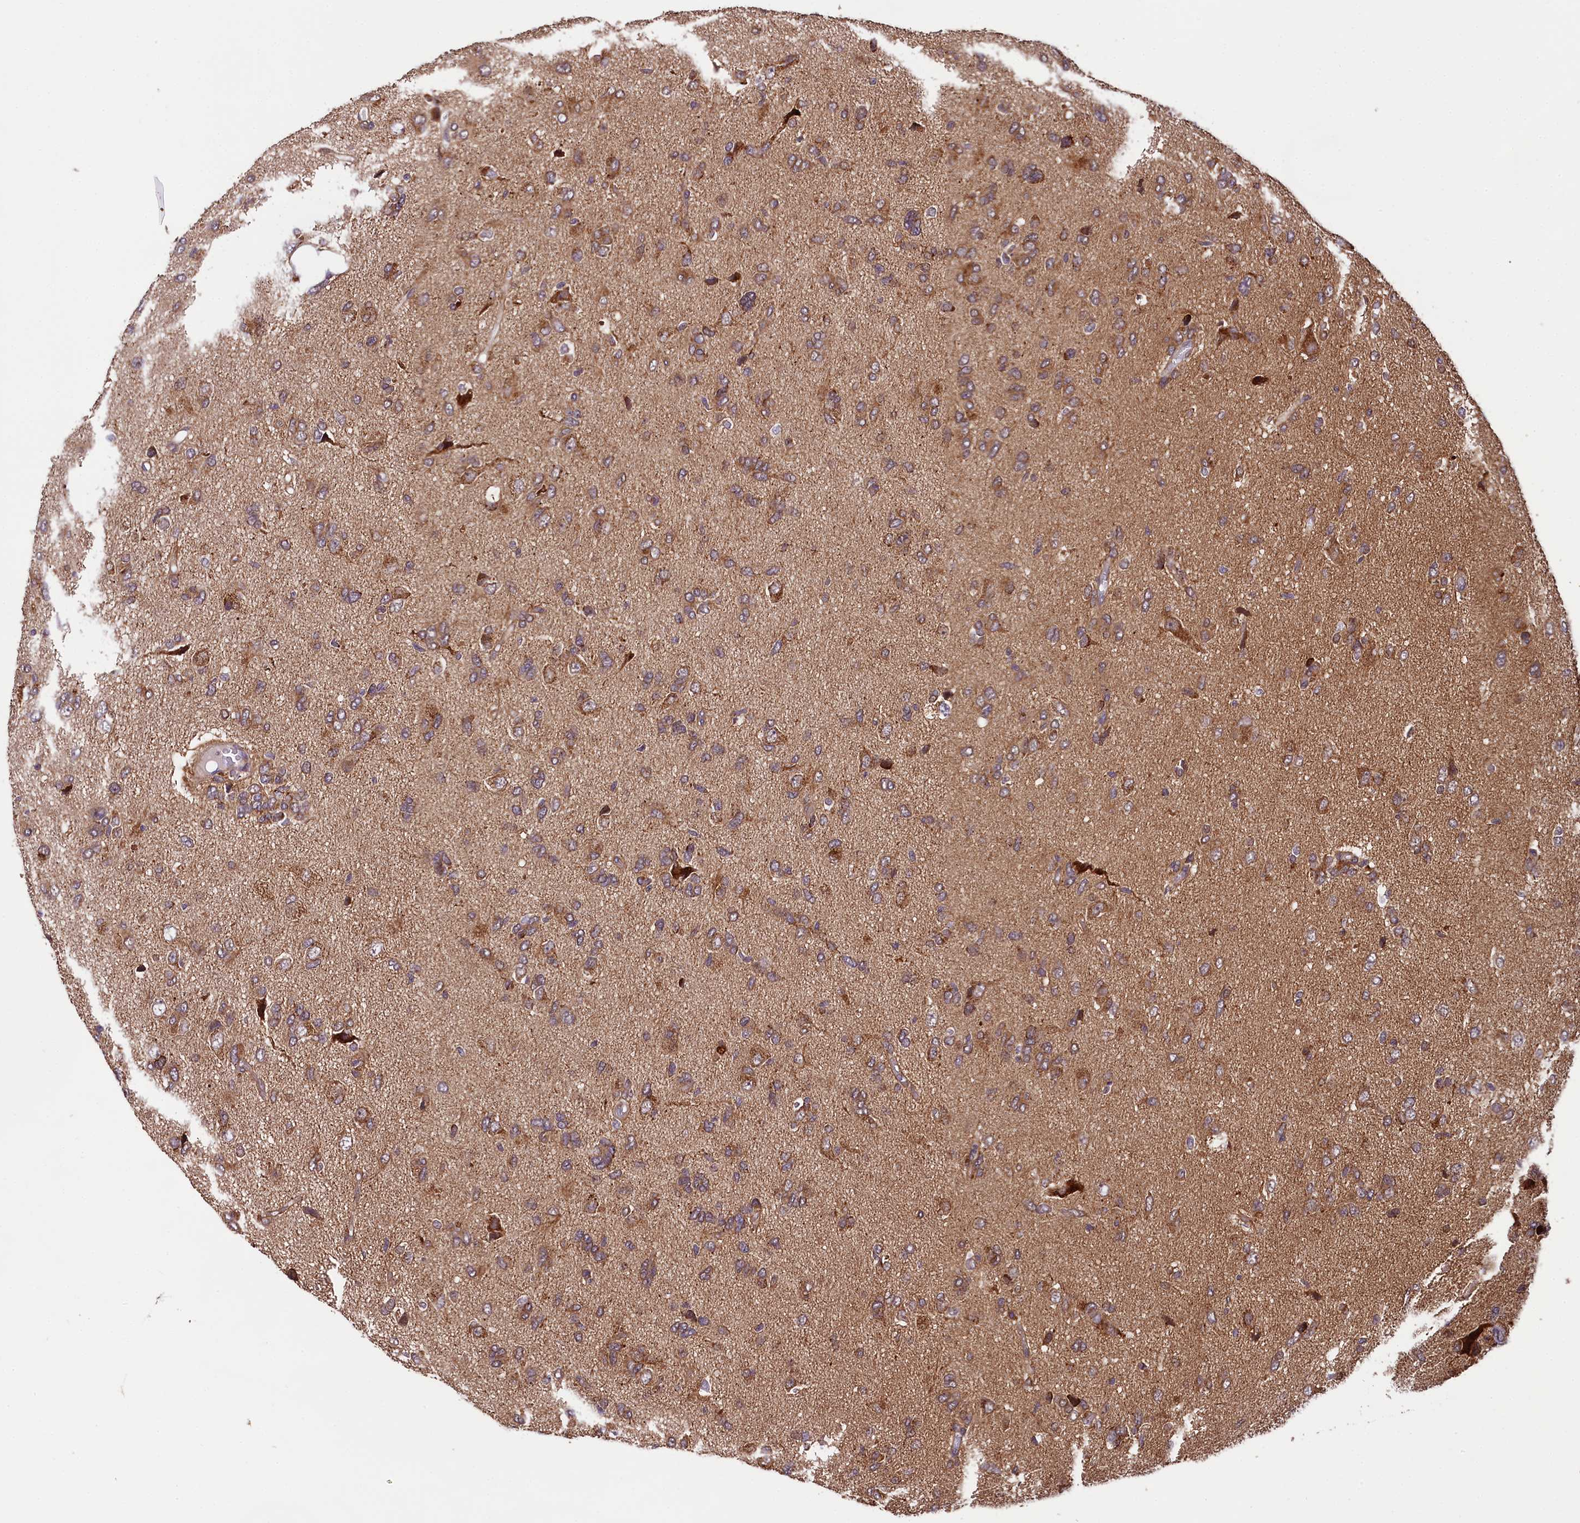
{"staining": {"intensity": "moderate", "quantity": "25%-75%", "location": "cytoplasmic/membranous"}, "tissue": "glioma", "cell_type": "Tumor cells", "image_type": "cancer", "snomed": [{"axis": "morphology", "description": "Glioma, malignant, High grade"}, {"axis": "topography", "description": "Brain"}], "caption": "Immunohistochemical staining of human glioma shows medium levels of moderate cytoplasmic/membranous protein expression in about 25%-75% of tumor cells. The staining is performed using DAB (3,3'-diaminobenzidine) brown chromogen to label protein expression. The nuclei are counter-stained blue using hematoxylin.", "gene": "DOHH", "patient": {"sex": "female", "age": 59}}